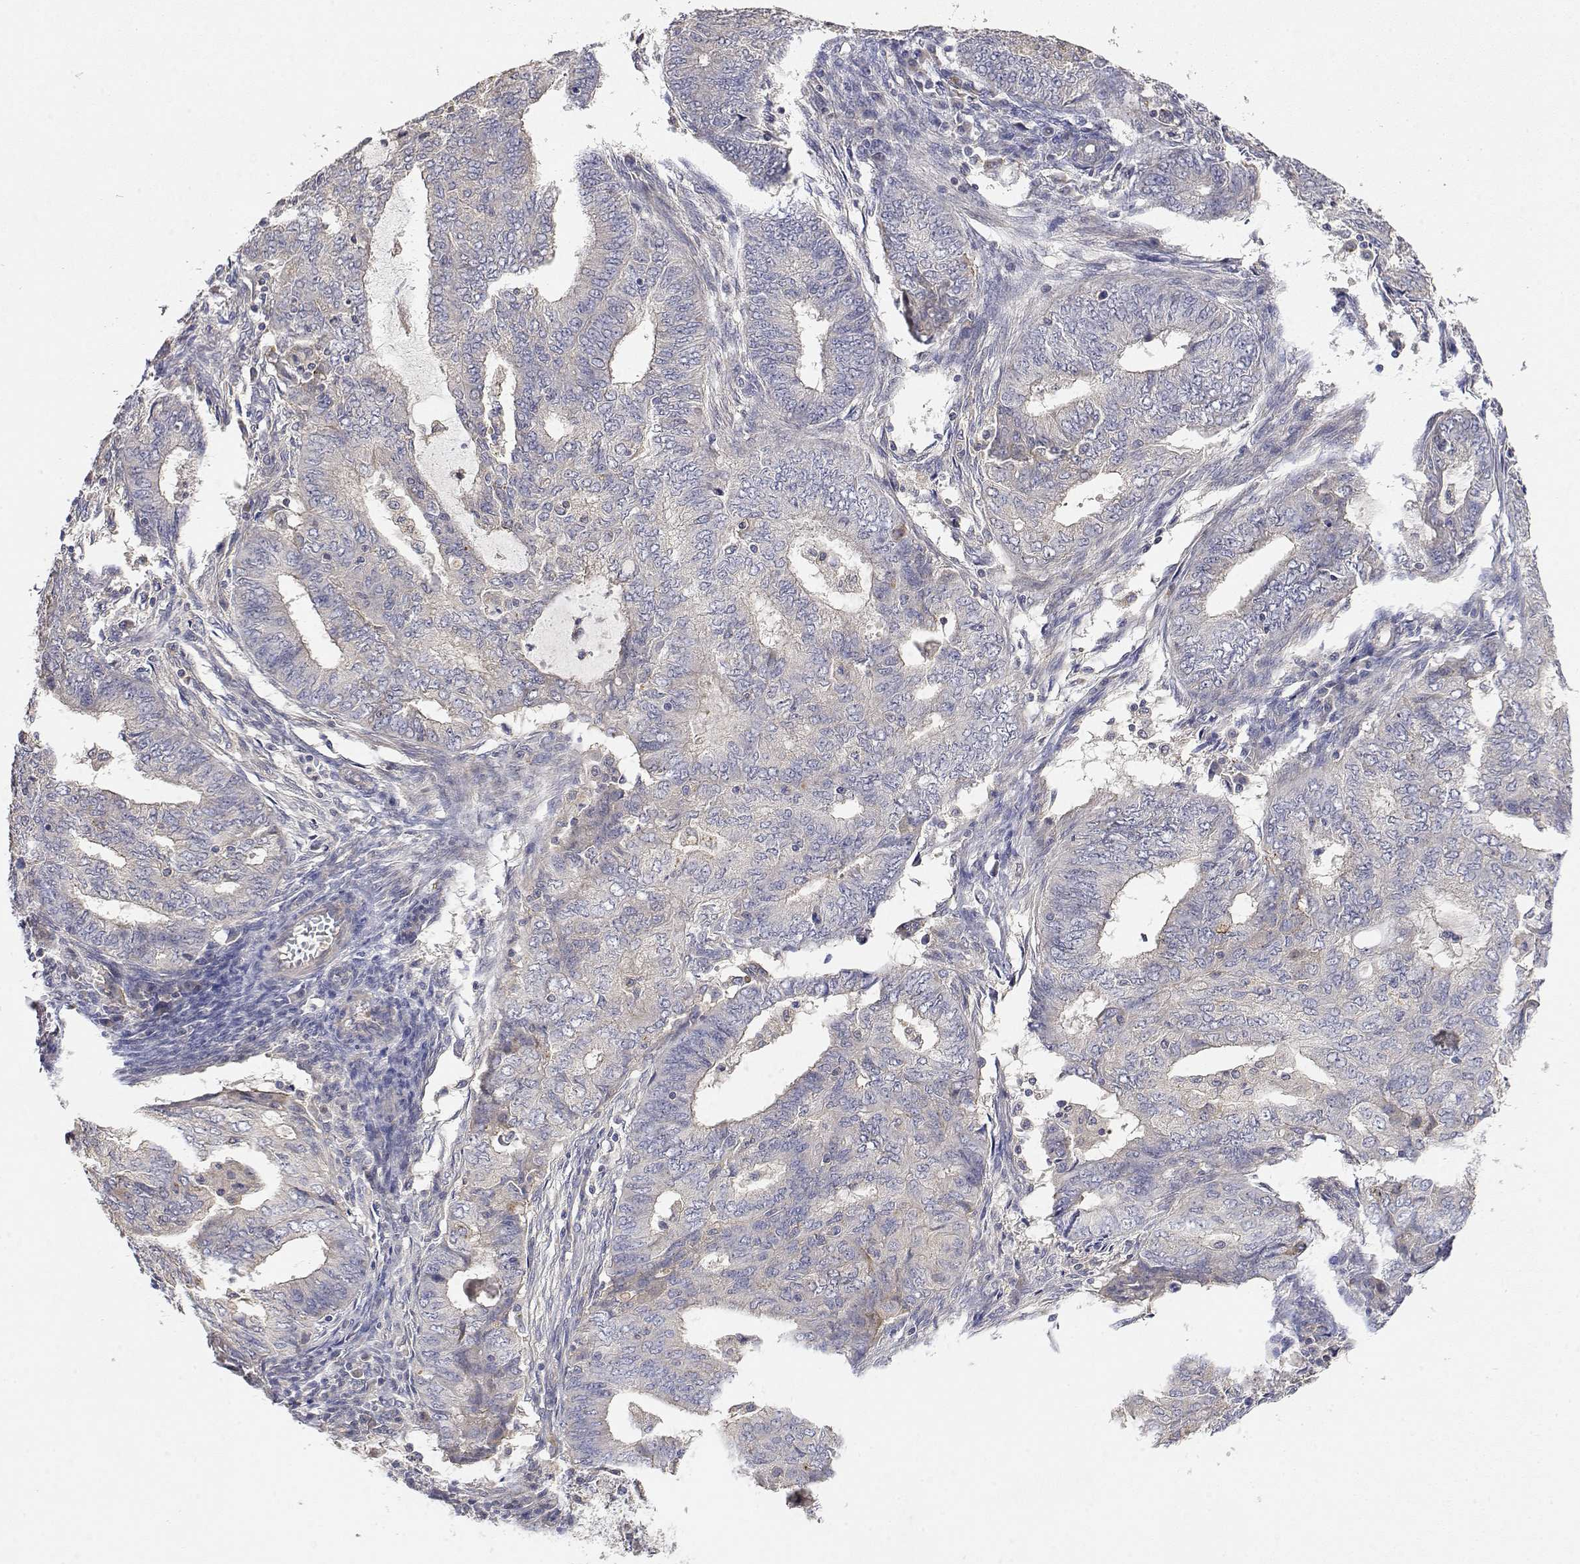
{"staining": {"intensity": "negative", "quantity": "none", "location": "none"}, "tissue": "endometrial cancer", "cell_type": "Tumor cells", "image_type": "cancer", "snomed": [{"axis": "morphology", "description": "Adenocarcinoma, NOS"}, {"axis": "topography", "description": "Endometrium"}], "caption": "An IHC image of endometrial cancer is shown. There is no staining in tumor cells of endometrial cancer. (DAB immunohistochemistry (IHC) visualized using brightfield microscopy, high magnification).", "gene": "LONRF3", "patient": {"sex": "female", "age": 62}}